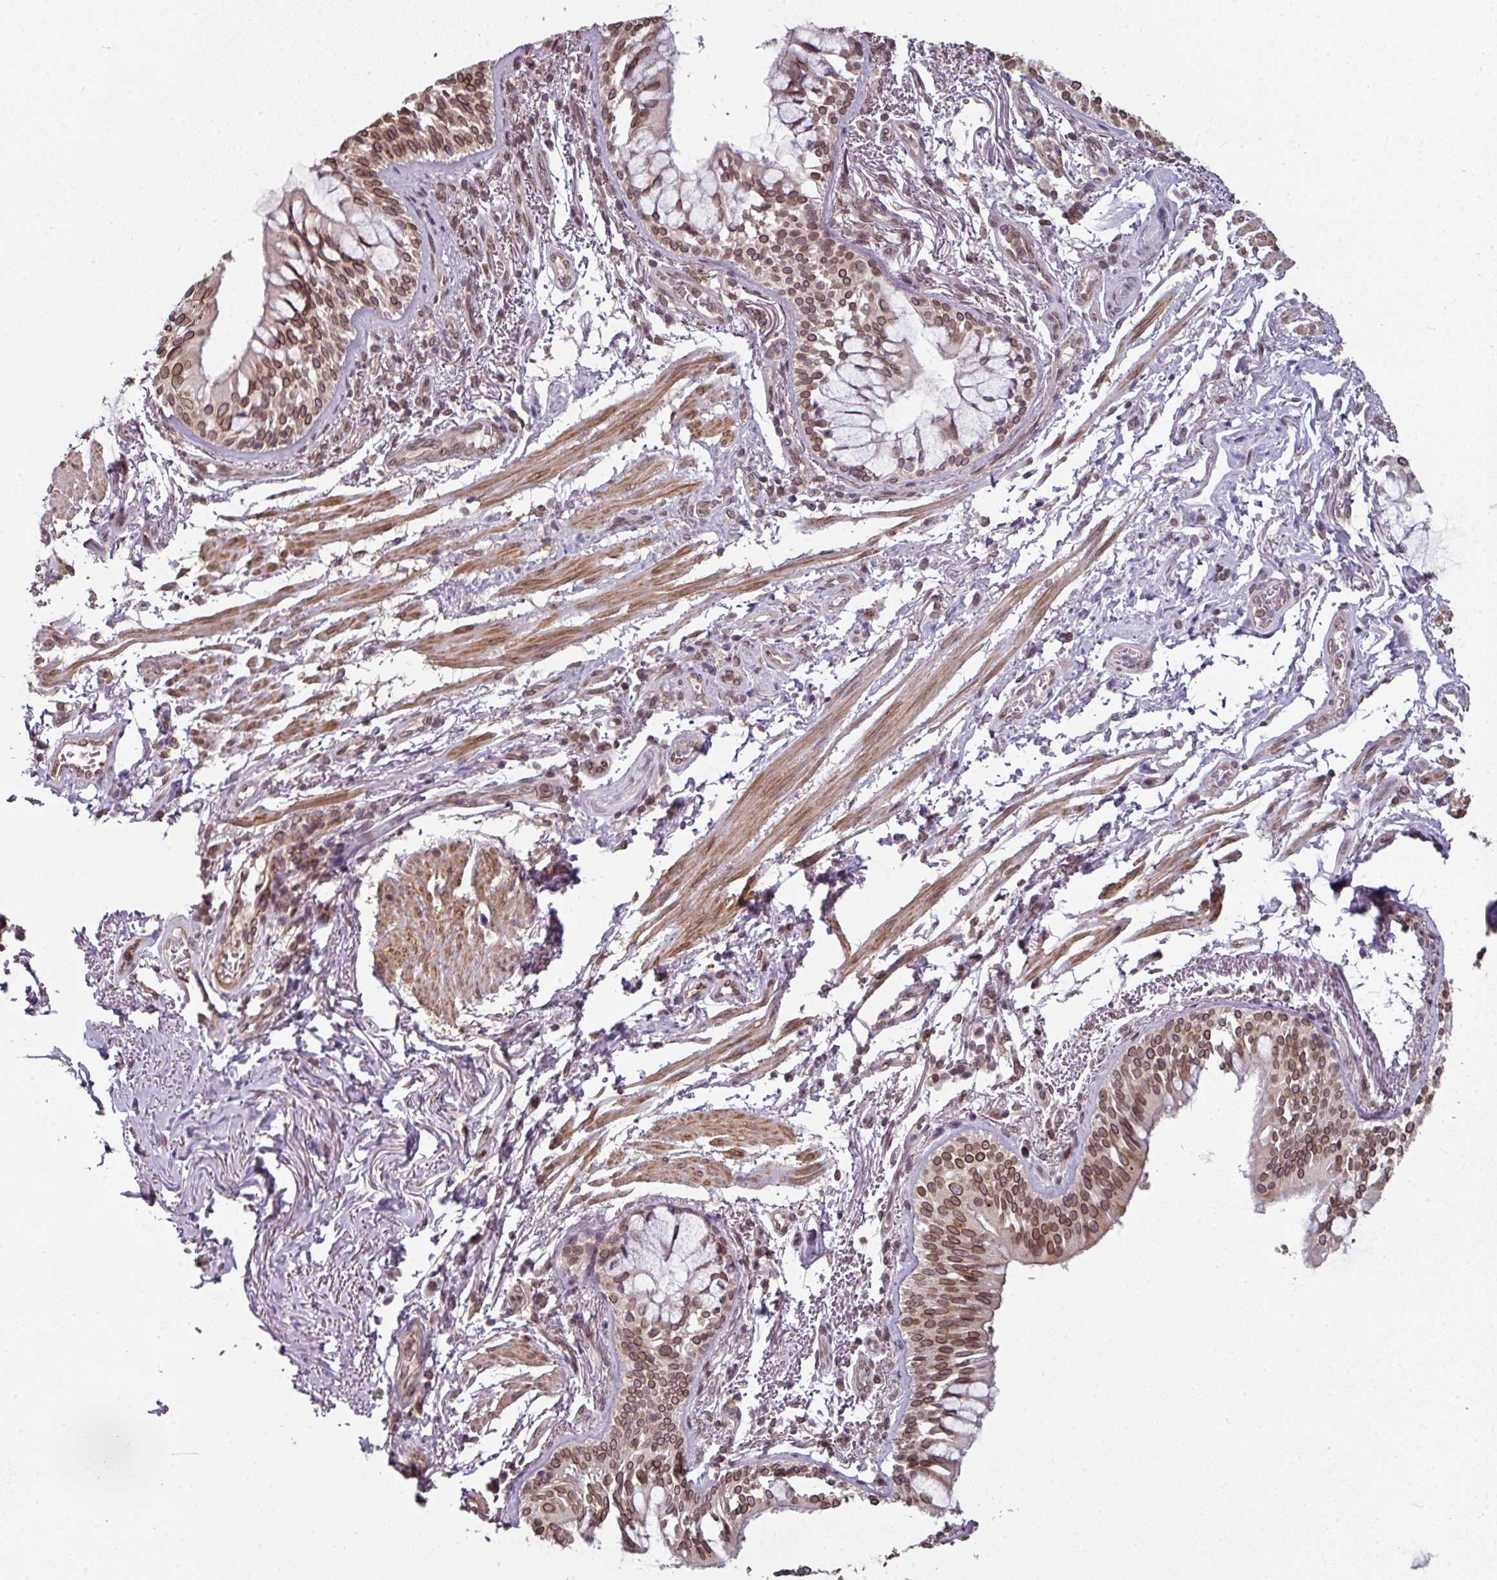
{"staining": {"intensity": "moderate", "quantity": ">75%", "location": "cytoplasmic/membranous,nuclear"}, "tissue": "bronchus", "cell_type": "Respiratory epithelial cells", "image_type": "normal", "snomed": [{"axis": "morphology", "description": "Normal tissue, NOS"}, {"axis": "topography", "description": "Bronchus"}], "caption": "IHC image of unremarkable bronchus: human bronchus stained using IHC shows medium levels of moderate protein expression localized specifically in the cytoplasmic/membranous,nuclear of respiratory epithelial cells, appearing as a cytoplasmic/membranous,nuclear brown color.", "gene": "RANGAP1", "patient": {"sex": "male", "age": 70}}